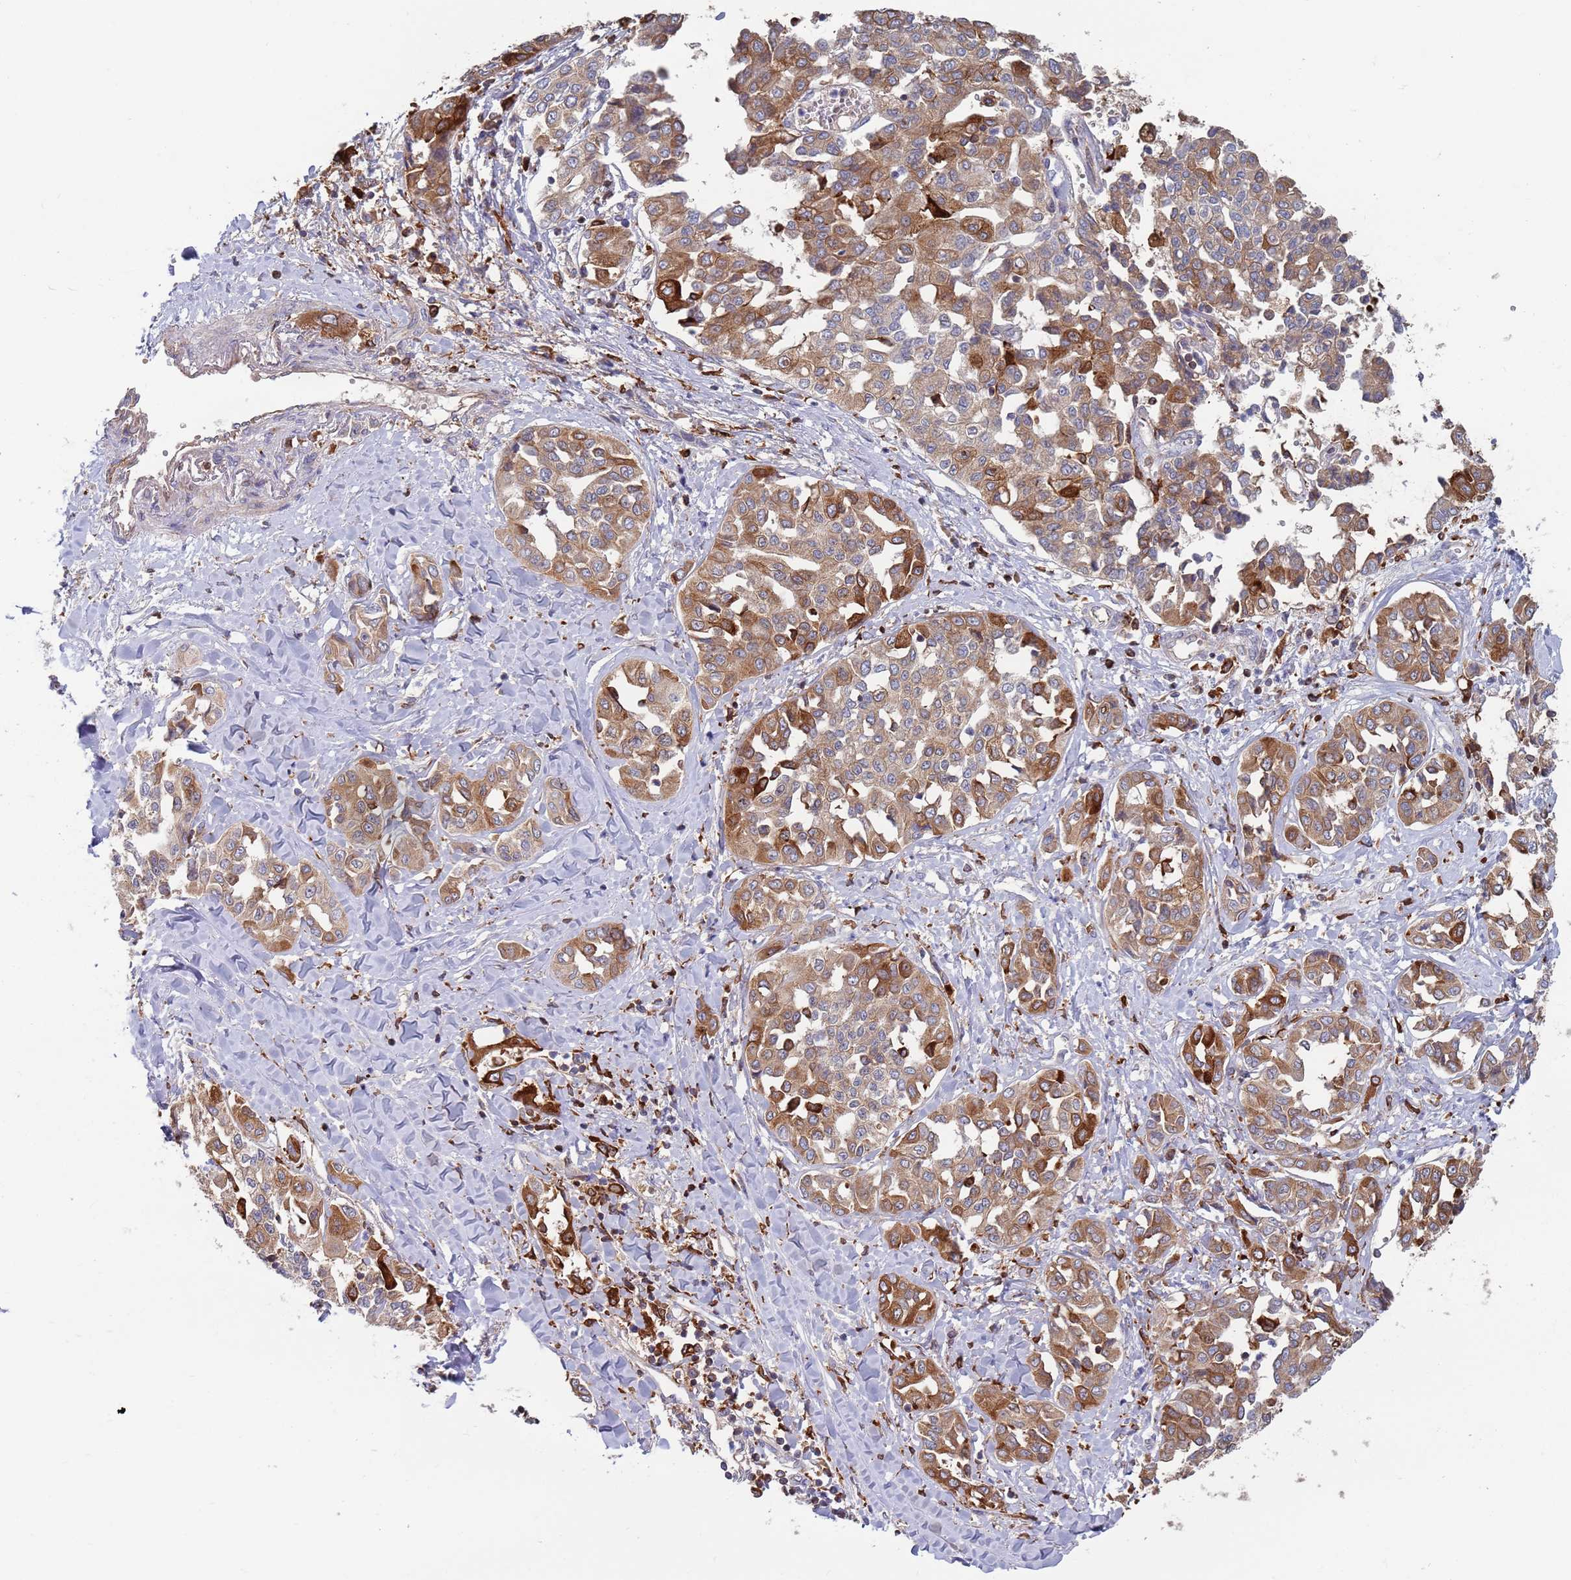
{"staining": {"intensity": "moderate", "quantity": "25%-75%", "location": "cytoplasmic/membranous"}, "tissue": "liver cancer", "cell_type": "Tumor cells", "image_type": "cancer", "snomed": [{"axis": "morphology", "description": "Cholangiocarcinoma"}, {"axis": "topography", "description": "Liver"}], "caption": "Approximately 25%-75% of tumor cells in cholangiocarcinoma (liver) display moderate cytoplasmic/membranous protein expression as visualized by brown immunohistochemical staining.", "gene": "MALRD1", "patient": {"sex": "female", "age": 77}}